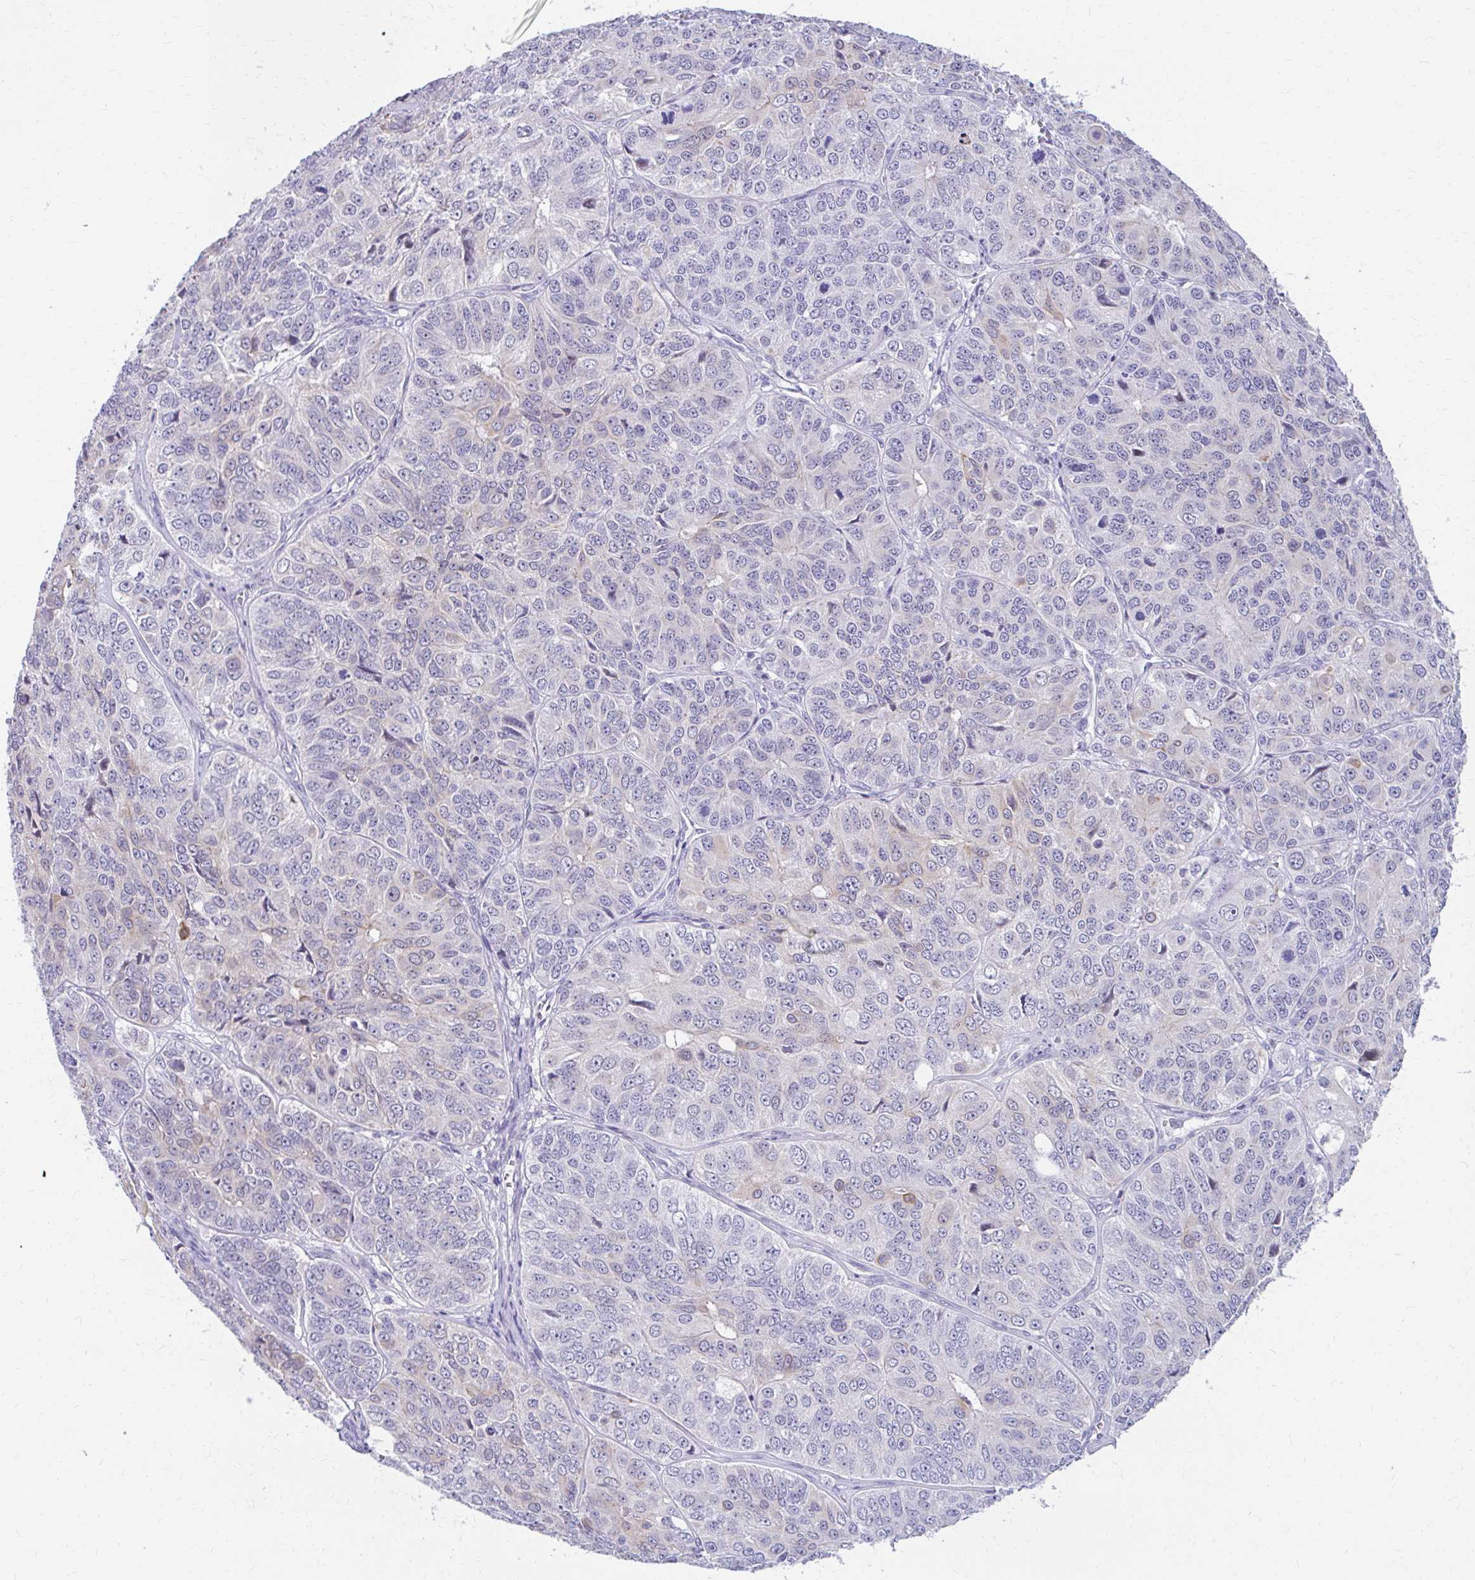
{"staining": {"intensity": "weak", "quantity": "<25%", "location": "cytoplasmic/membranous"}, "tissue": "ovarian cancer", "cell_type": "Tumor cells", "image_type": "cancer", "snomed": [{"axis": "morphology", "description": "Carcinoma, endometroid"}, {"axis": "topography", "description": "Ovary"}], "caption": "DAB immunohistochemical staining of human ovarian cancer (endometroid carcinoma) shows no significant positivity in tumor cells.", "gene": "RGS16", "patient": {"sex": "female", "age": 51}}